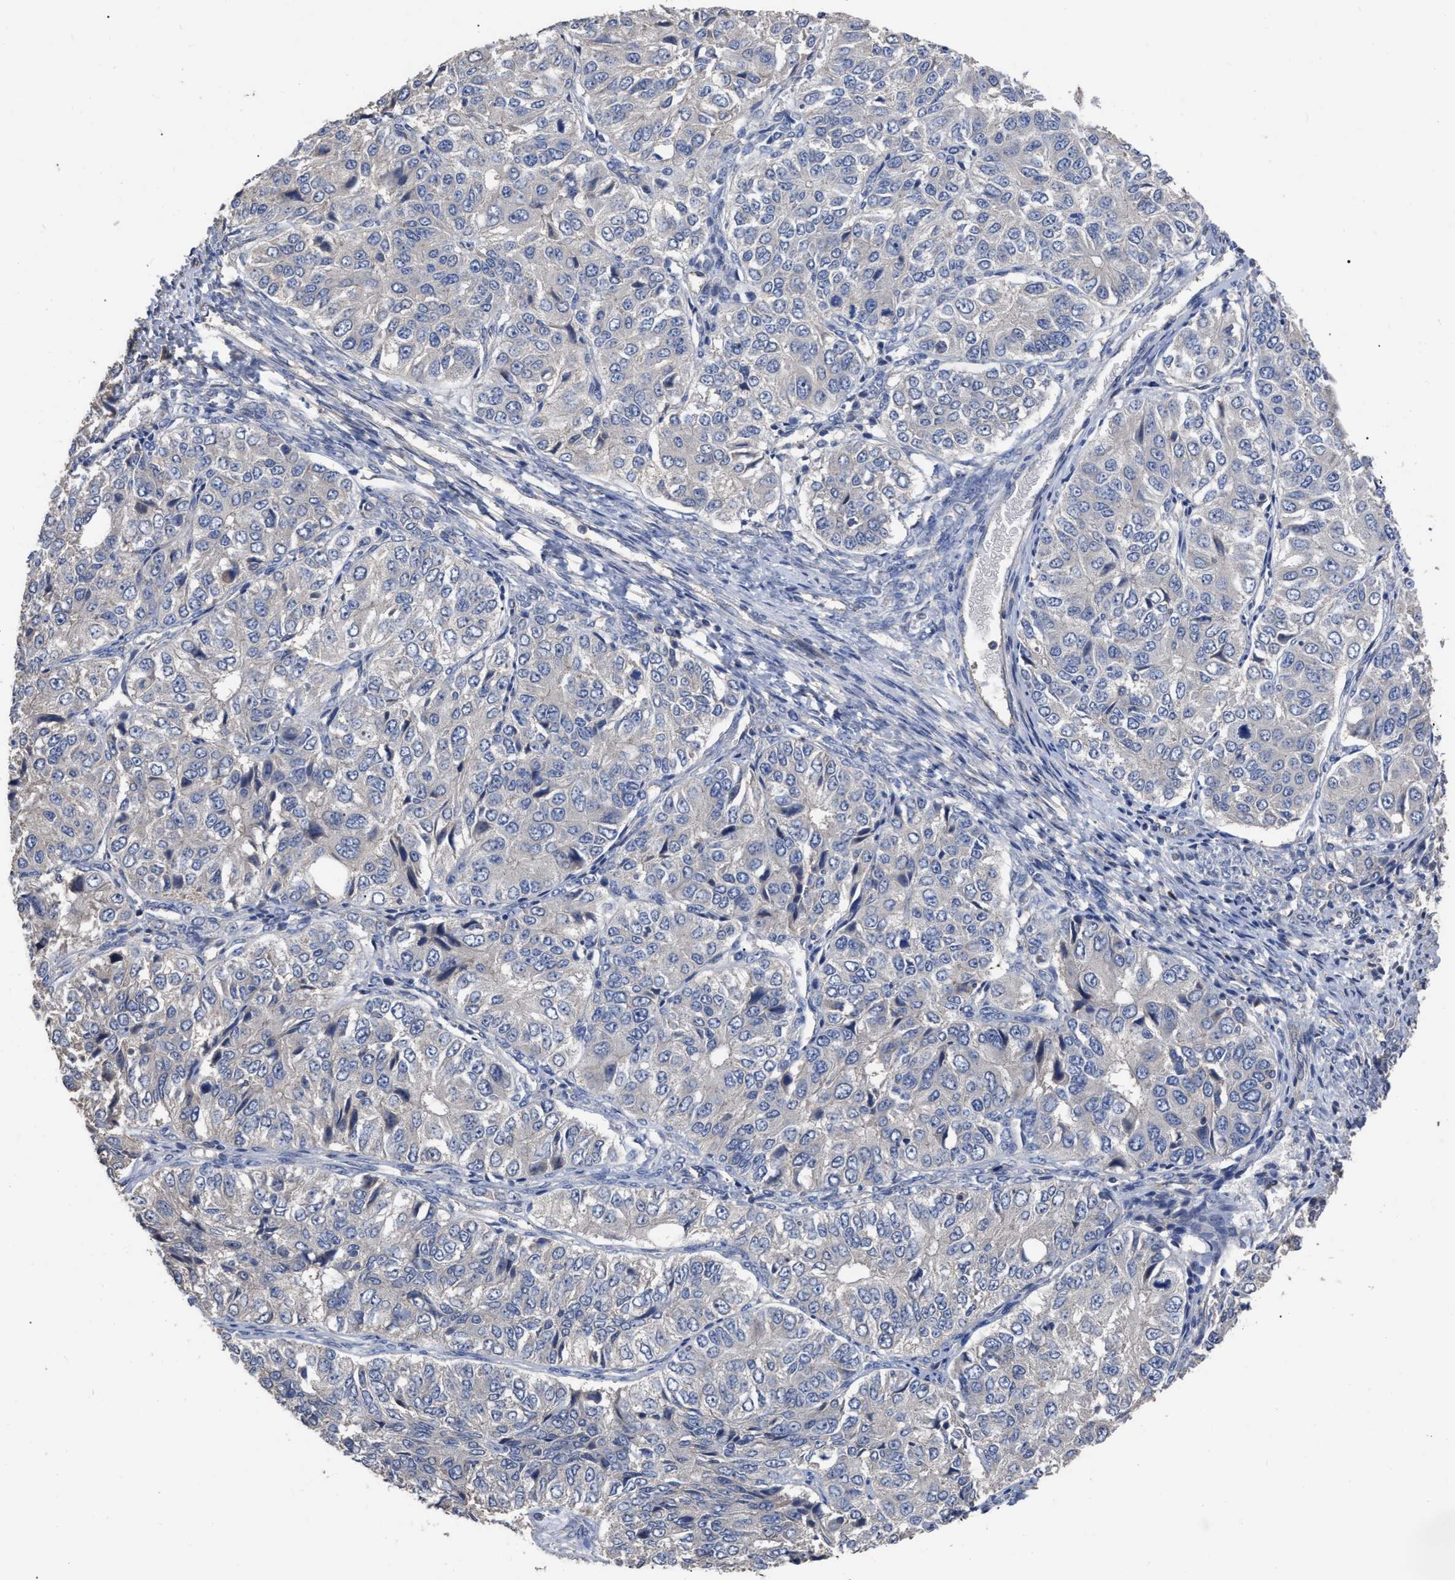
{"staining": {"intensity": "negative", "quantity": "none", "location": "none"}, "tissue": "ovarian cancer", "cell_type": "Tumor cells", "image_type": "cancer", "snomed": [{"axis": "morphology", "description": "Carcinoma, endometroid"}, {"axis": "topography", "description": "Ovary"}], "caption": "This is an IHC micrograph of human ovarian endometroid carcinoma. There is no expression in tumor cells.", "gene": "BTN2A1", "patient": {"sex": "female", "age": 51}}